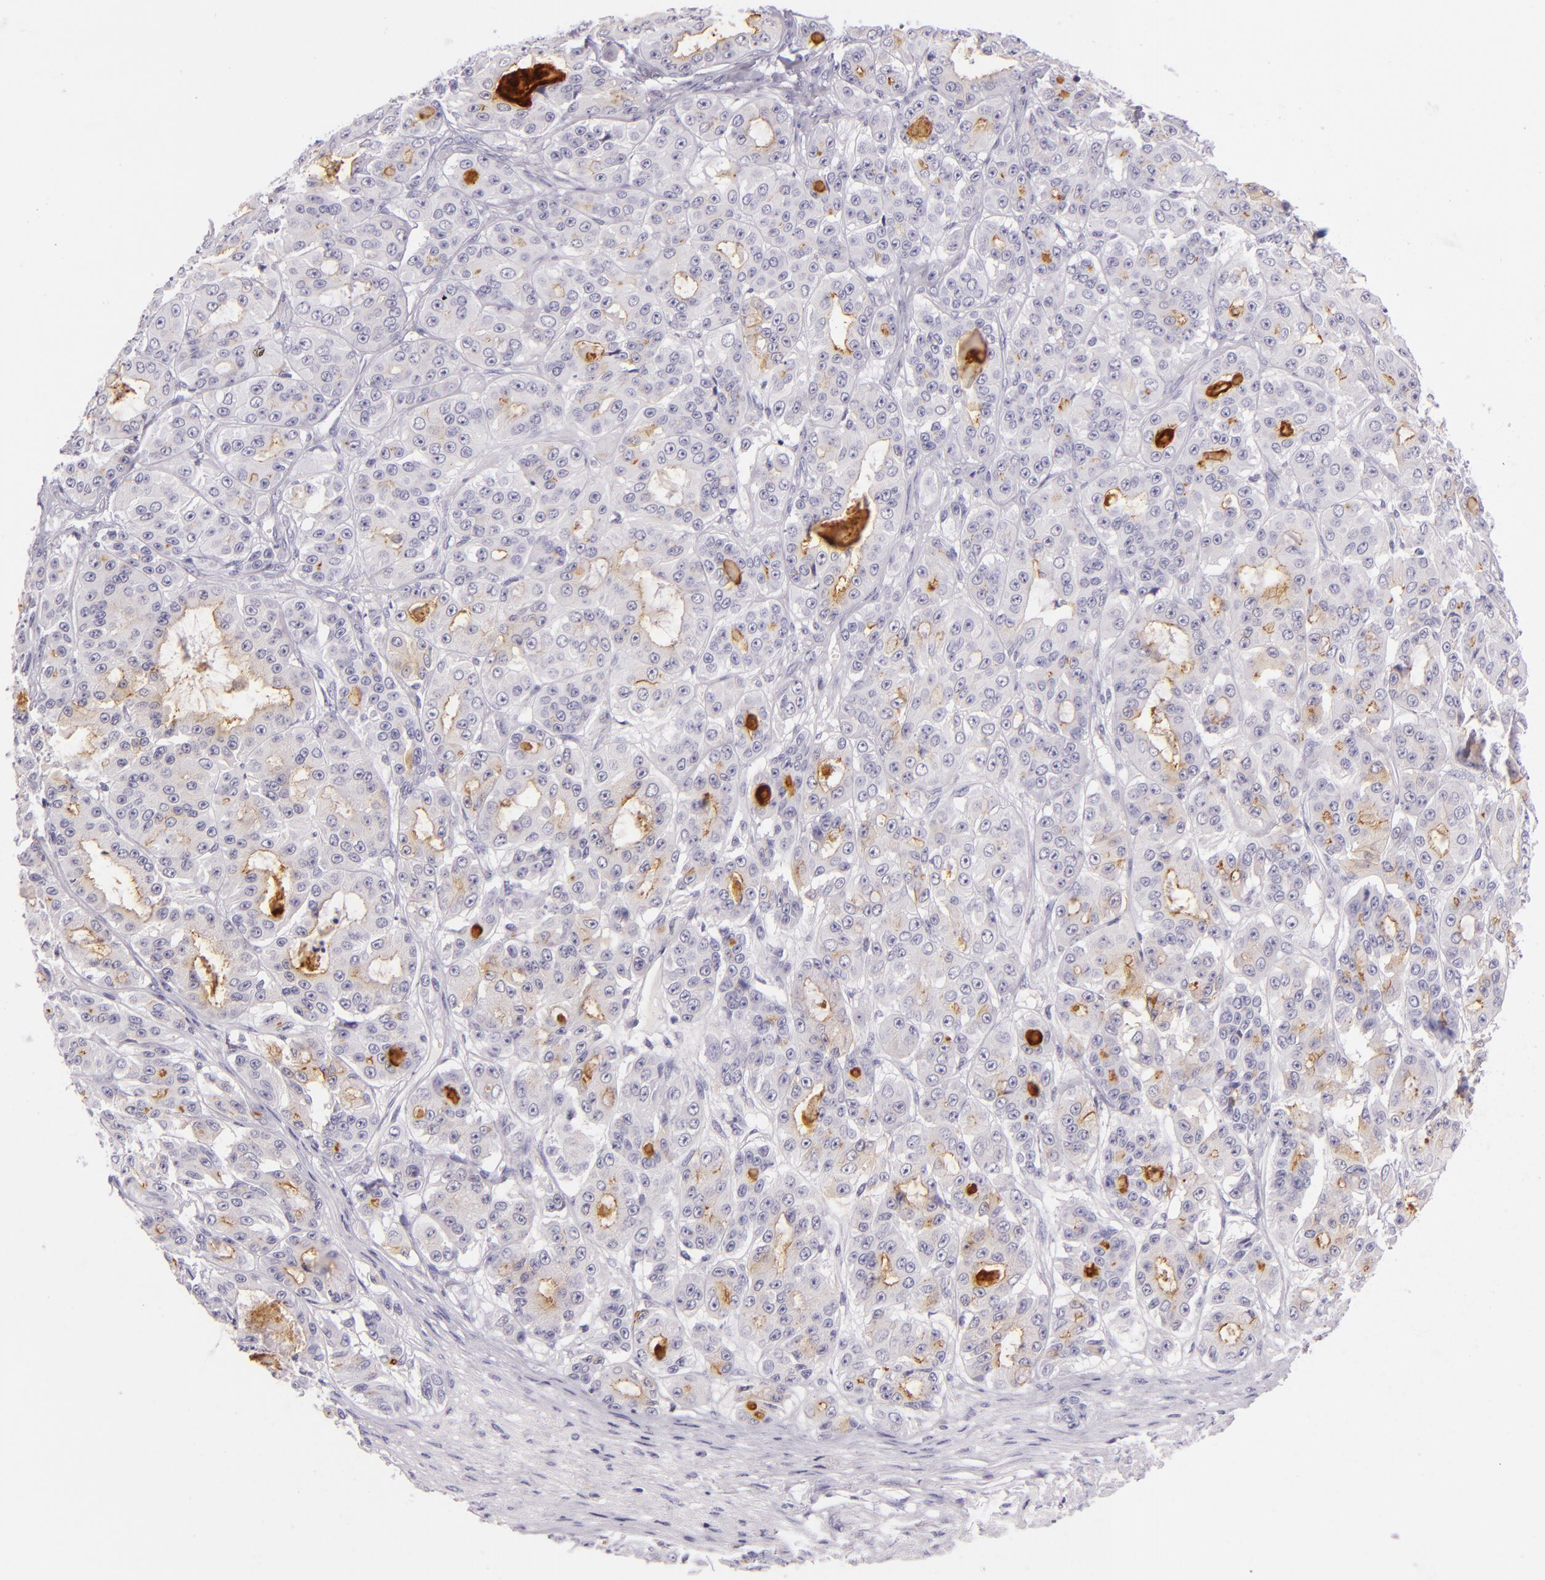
{"staining": {"intensity": "weak", "quantity": "<25%", "location": "cytoplasmic/membranous"}, "tissue": "ovarian cancer", "cell_type": "Tumor cells", "image_type": "cancer", "snomed": [{"axis": "morphology", "description": "Carcinoma, endometroid"}, {"axis": "topography", "description": "Ovary"}], "caption": "A high-resolution photomicrograph shows immunohistochemistry staining of ovarian cancer (endometroid carcinoma), which exhibits no significant positivity in tumor cells.", "gene": "CEACAM1", "patient": {"sex": "female", "age": 61}}